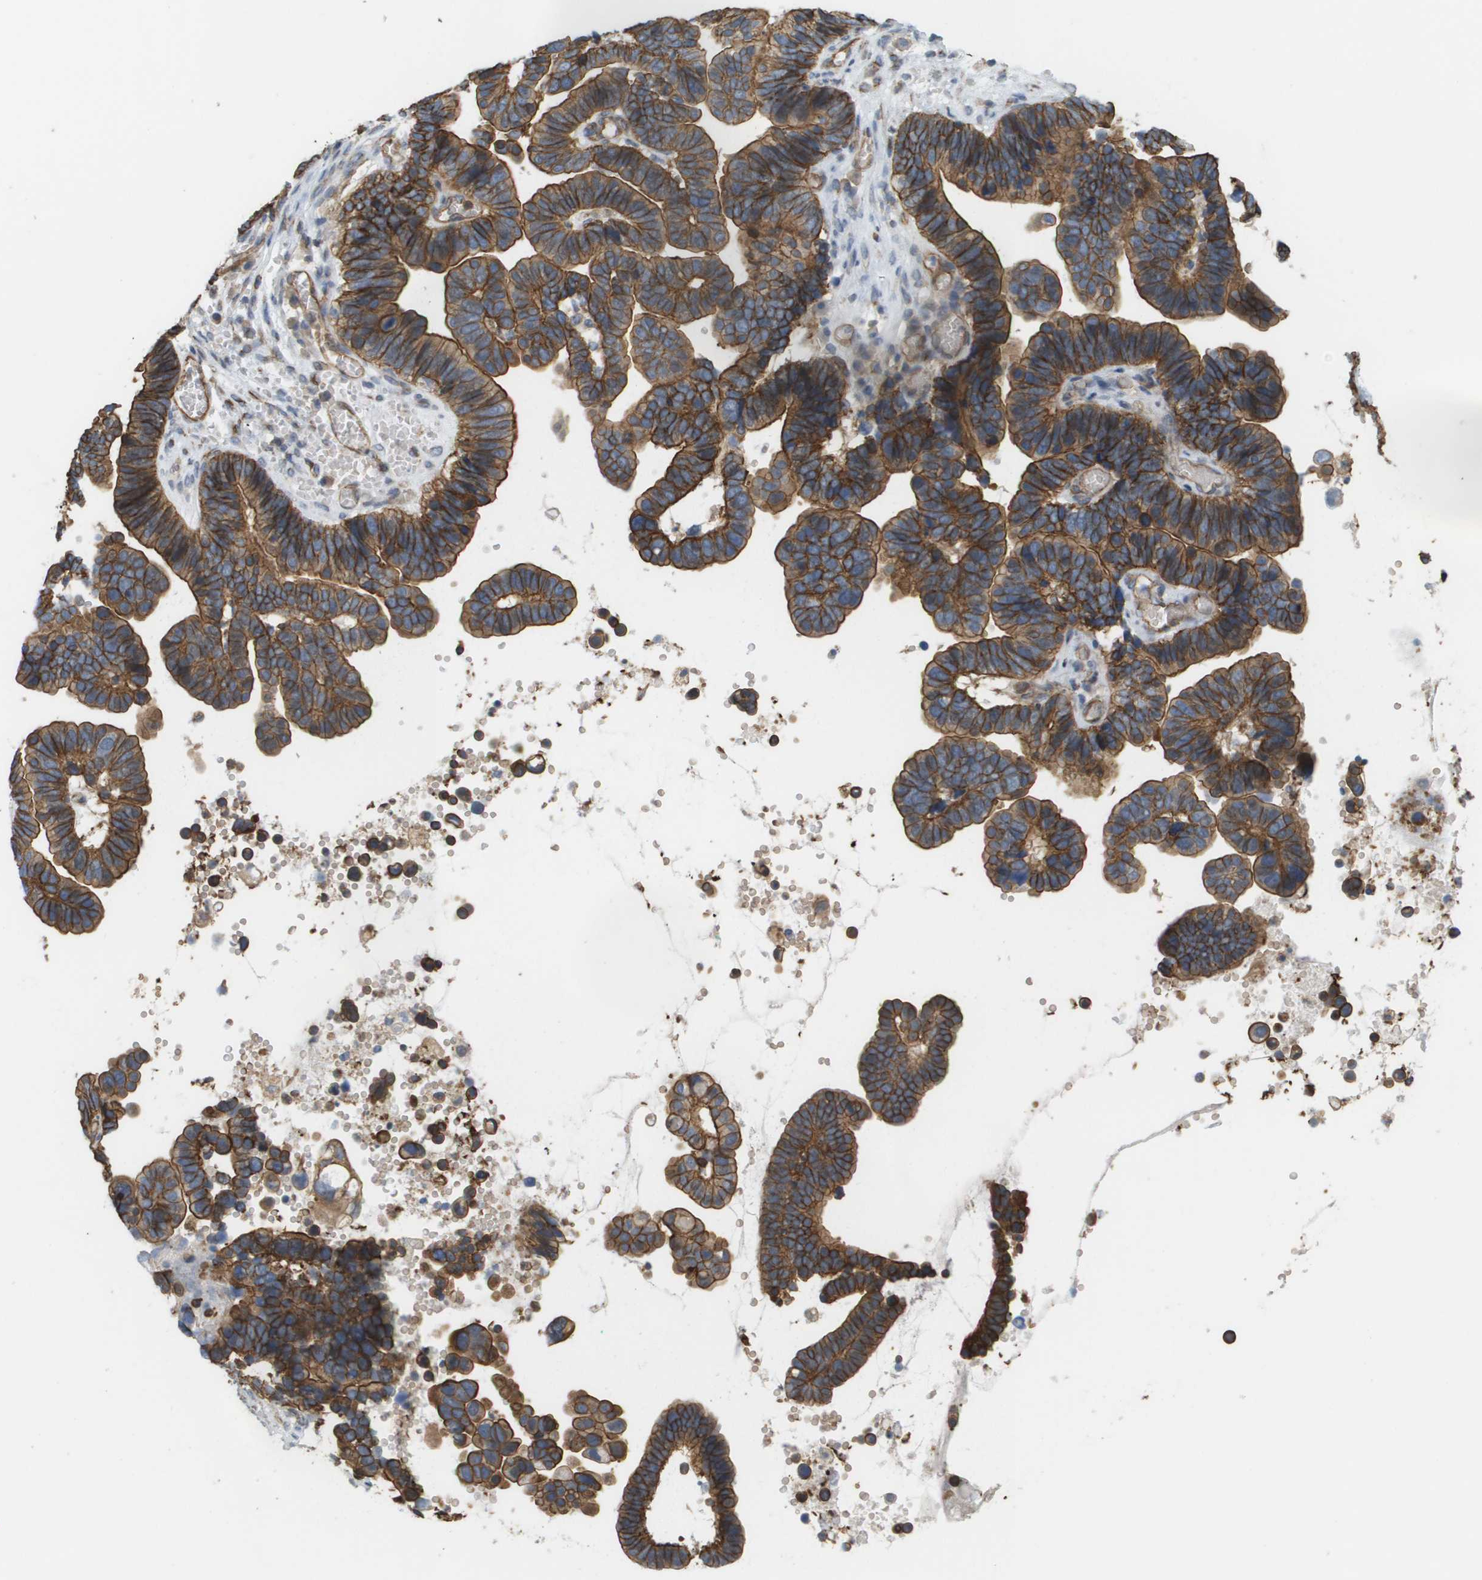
{"staining": {"intensity": "strong", "quantity": ">75%", "location": "cytoplasmic/membranous"}, "tissue": "ovarian cancer", "cell_type": "Tumor cells", "image_type": "cancer", "snomed": [{"axis": "morphology", "description": "Cystadenocarcinoma, serous, NOS"}, {"axis": "topography", "description": "Ovary"}], "caption": "Human ovarian cancer stained with a protein marker displays strong staining in tumor cells.", "gene": "SGMS2", "patient": {"sex": "female", "age": 56}}